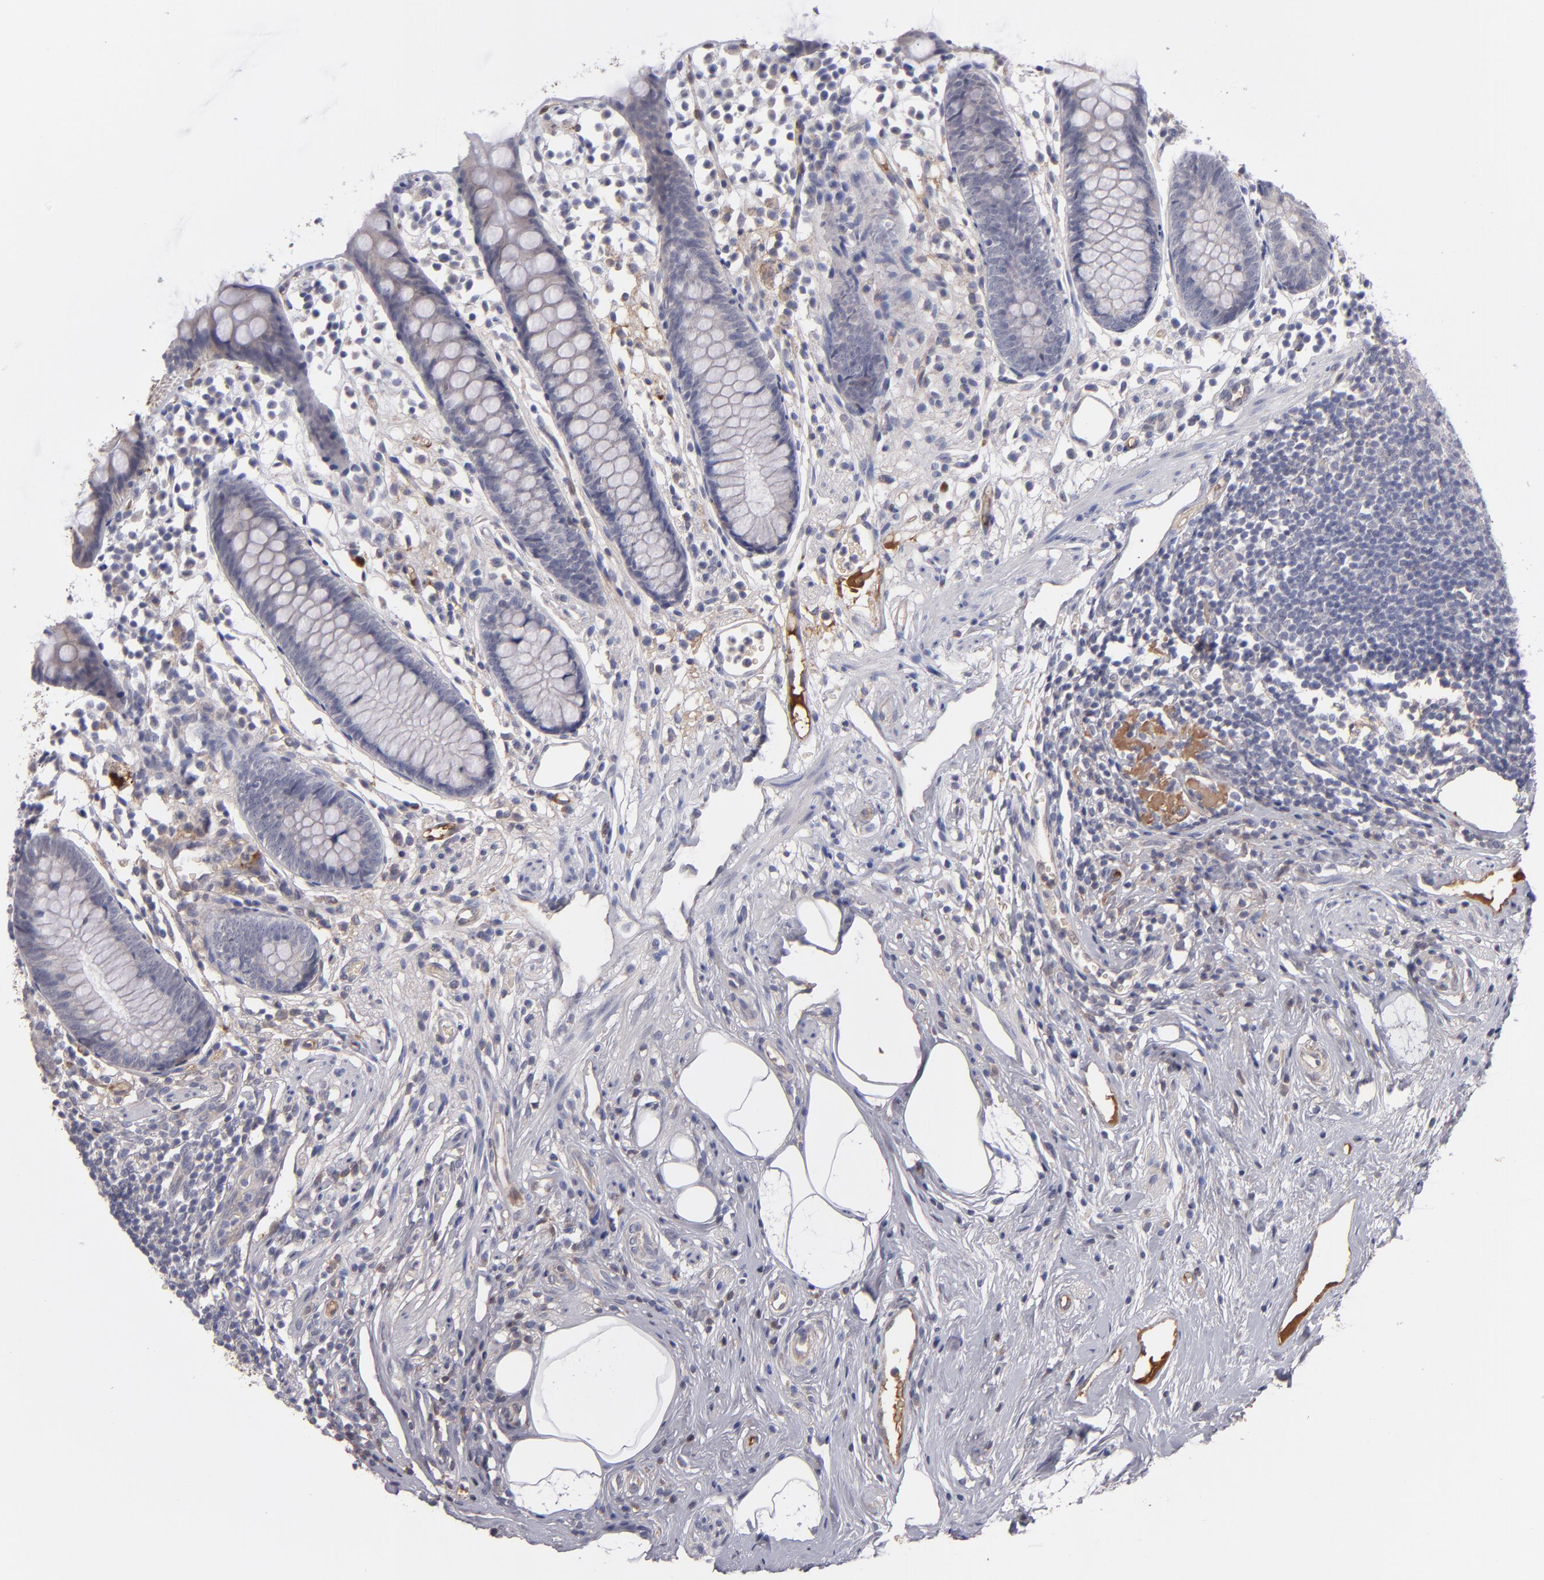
{"staining": {"intensity": "negative", "quantity": "none", "location": "none"}, "tissue": "appendix", "cell_type": "Glandular cells", "image_type": "normal", "snomed": [{"axis": "morphology", "description": "Normal tissue, NOS"}, {"axis": "topography", "description": "Appendix"}], "caption": "Immunohistochemical staining of normal human appendix shows no significant expression in glandular cells.", "gene": "ITIH4", "patient": {"sex": "male", "age": 38}}